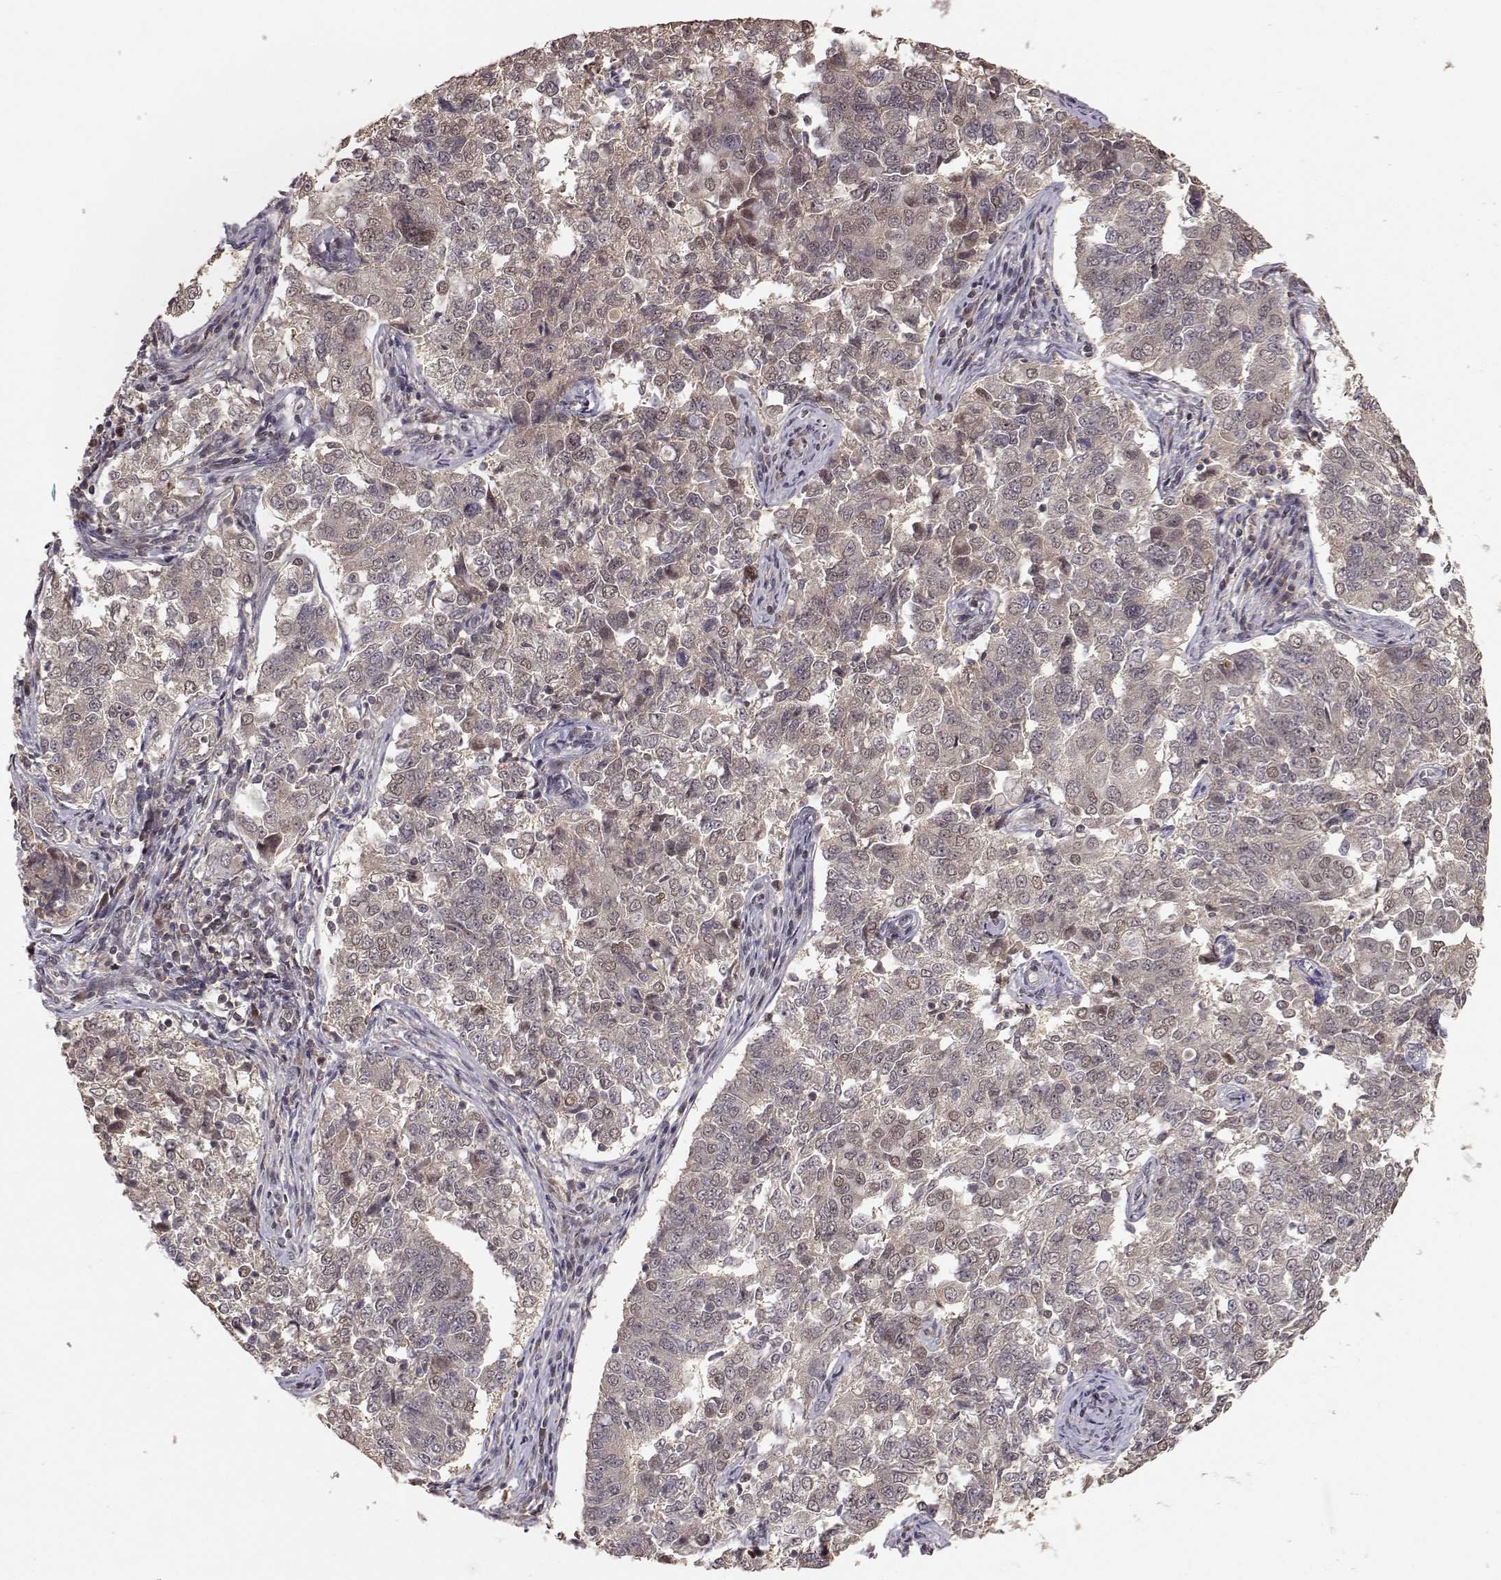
{"staining": {"intensity": "weak", "quantity": "<25%", "location": "cytoplasmic/membranous"}, "tissue": "endometrial cancer", "cell_type": "Tumor cells", "image_type": "cancer", "snomed": [{"axis": "morphology", "description": "Adenocarcinoma, NOS"}, {"axis": "topography", "description": "Endometrium"}], "caption": "There is no significant expression in tumor cells of adenocarcinoma (endometrial). (IHC, brightfield microscopy, high magnification).", "gene": "PLEKHG3", "patient": {"sex": "female", "age": 43}}